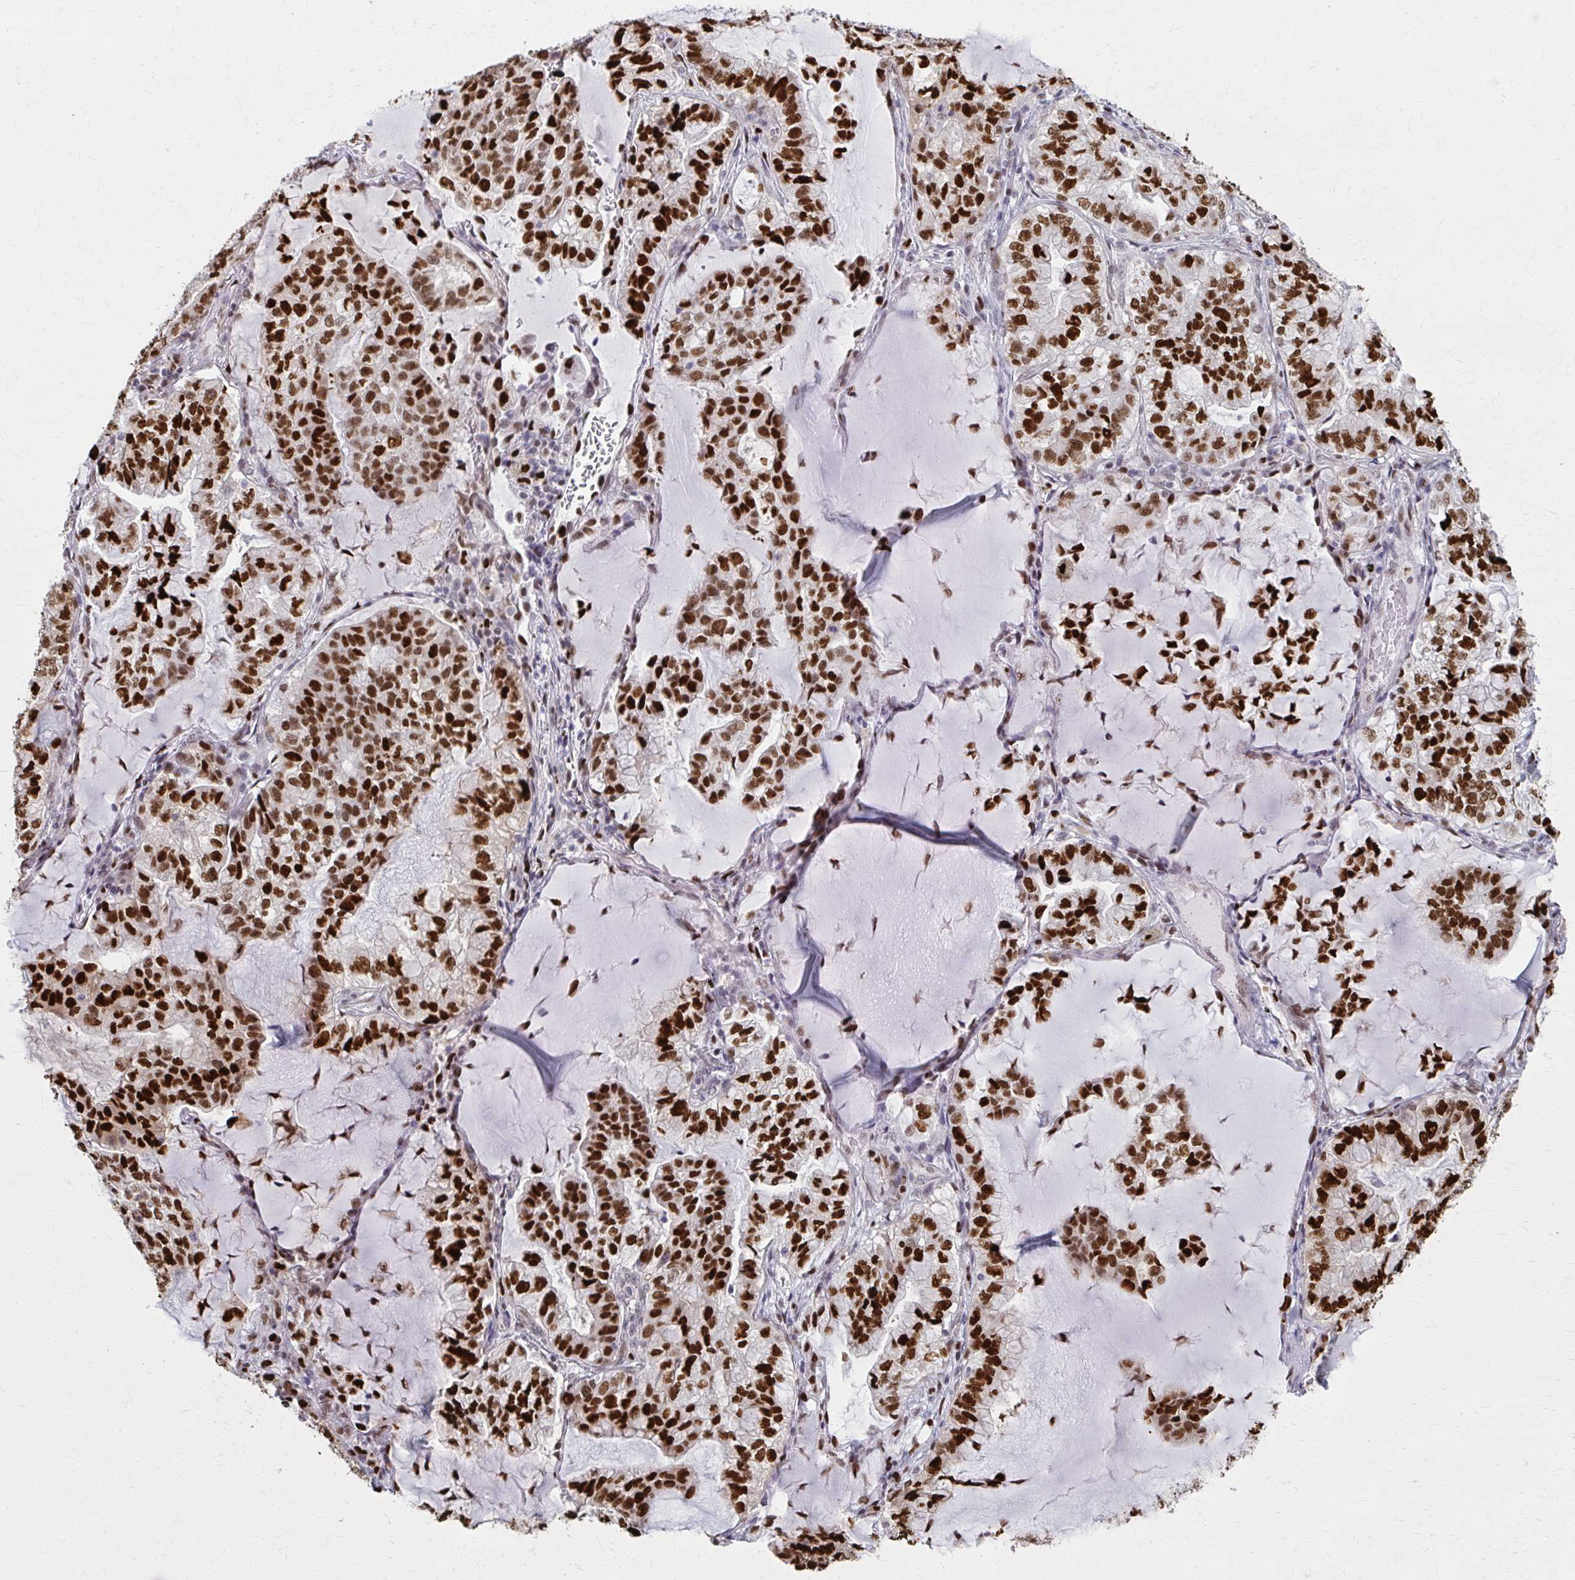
{"staining": {"intensity": "strong", "quantity": ">75%", "location": "nuclear"}, "tissue": "lung cancer", "cell_type": "Tumor cells", "image_type": "cancer", "snomed": [{"axis": "morphology", "description": "Adenocarcinoma, NOS"}, {"axis": "topography", "description": "Lymph node"}, {"axis": "topography", "description": "Lung"}], "caption": "Tumor cells exhibit high levels of strong nuclear staining in about >75% of cells in human lung cancer.", "gene": "ZNF559", "patient": {"sex": "male", "age": 66}}